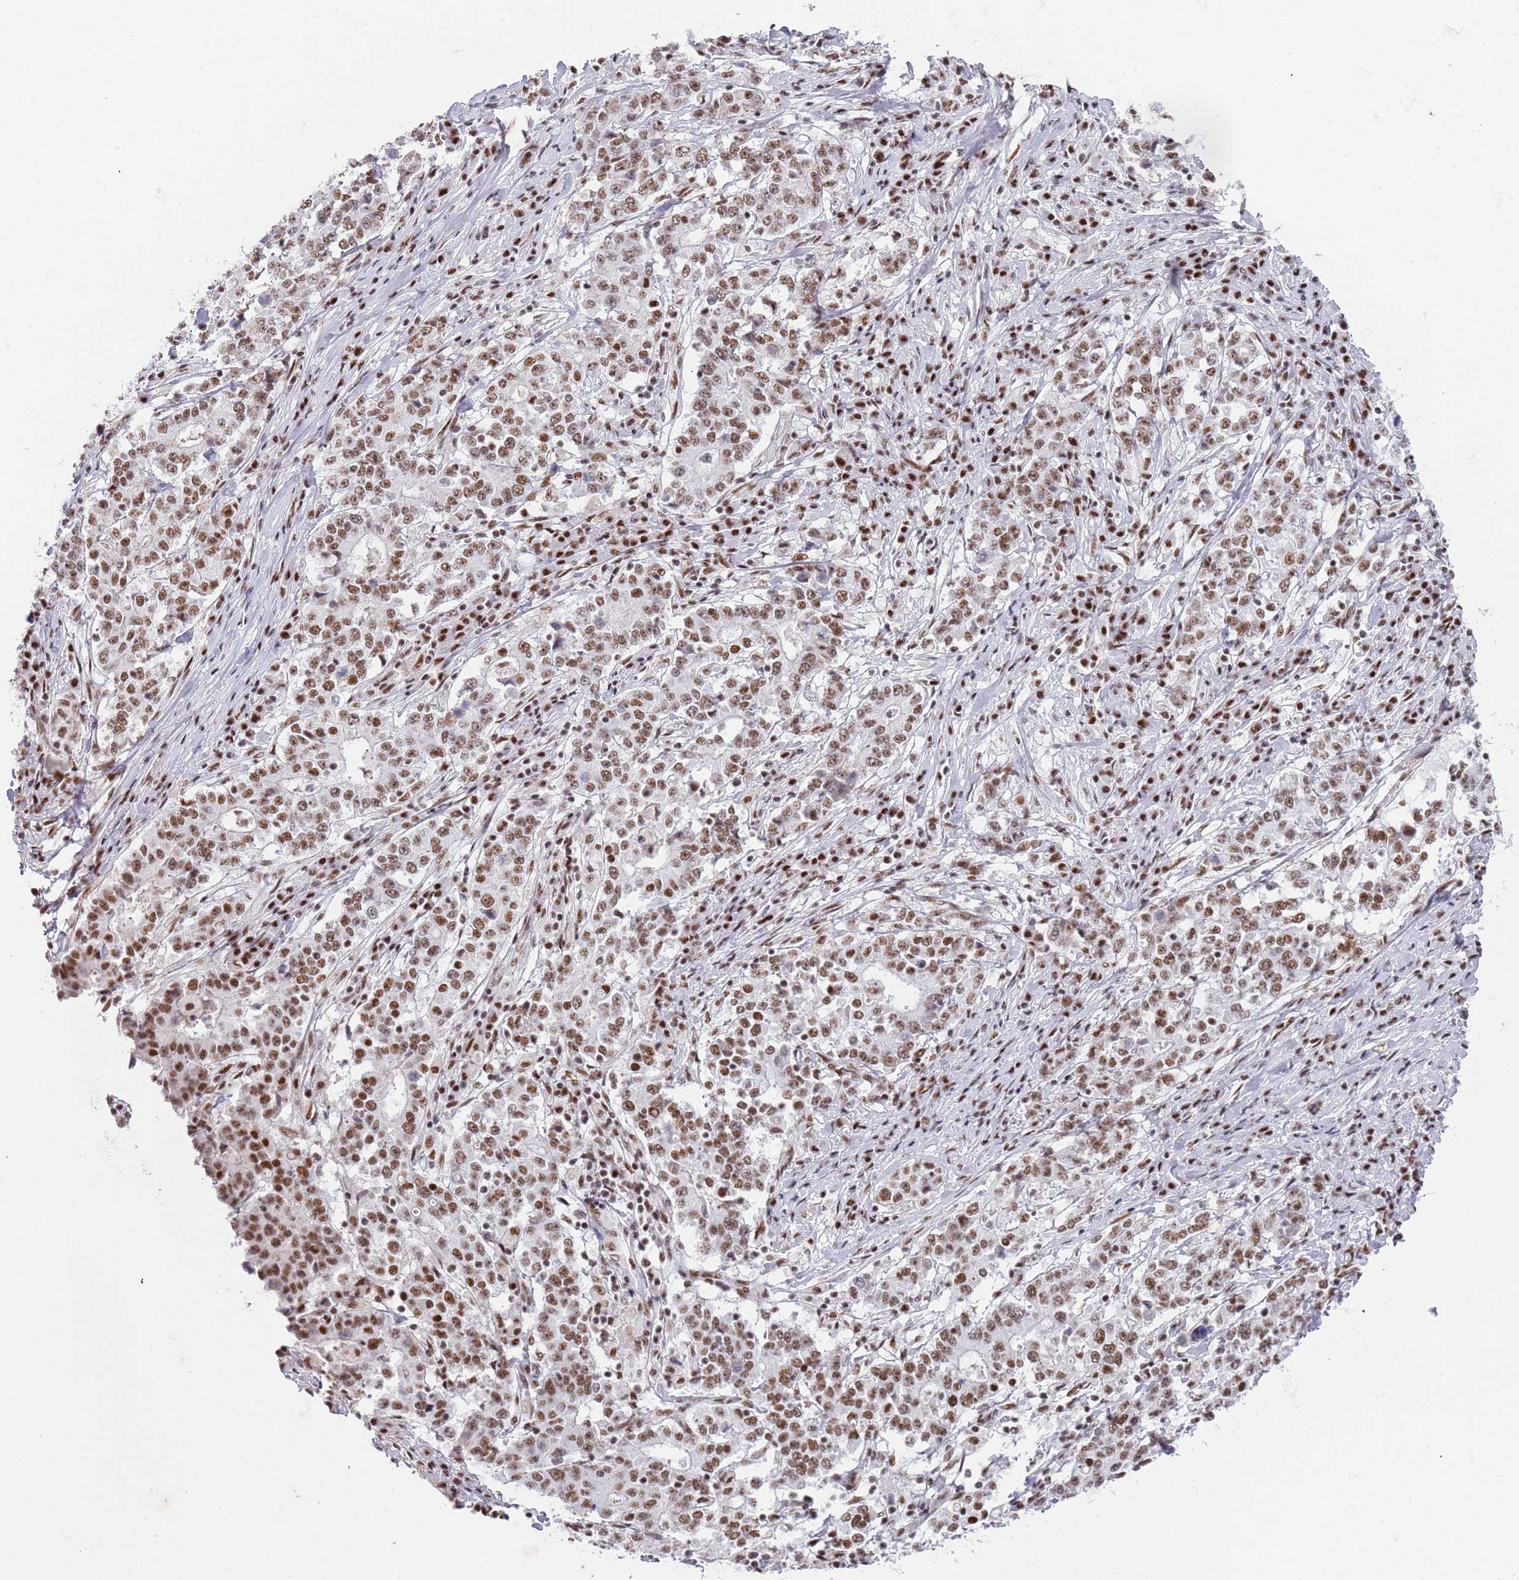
{"staining": {"intensity": "moderate", "quantity": ">75%", "location": "nuclear"}, "tissue": "stomach cancer", "cell_type": "Tumor cells", "image_type": "cancer", "snomed": [{"axis": "morphology", "description": "Adenocarcinoma, NOS"}, {"axis": "topography", "description": "Stomach"}], "caption": "DAB (3,3'-diaminobenzidine) immunohistochemical staining of stomach adenocarcinoma demonstrates moderate nuclear protein staining in approximately >75% of tumor cells.", "gene": "AKAP8L", "patient": {"sex": "male", "age": 59}}